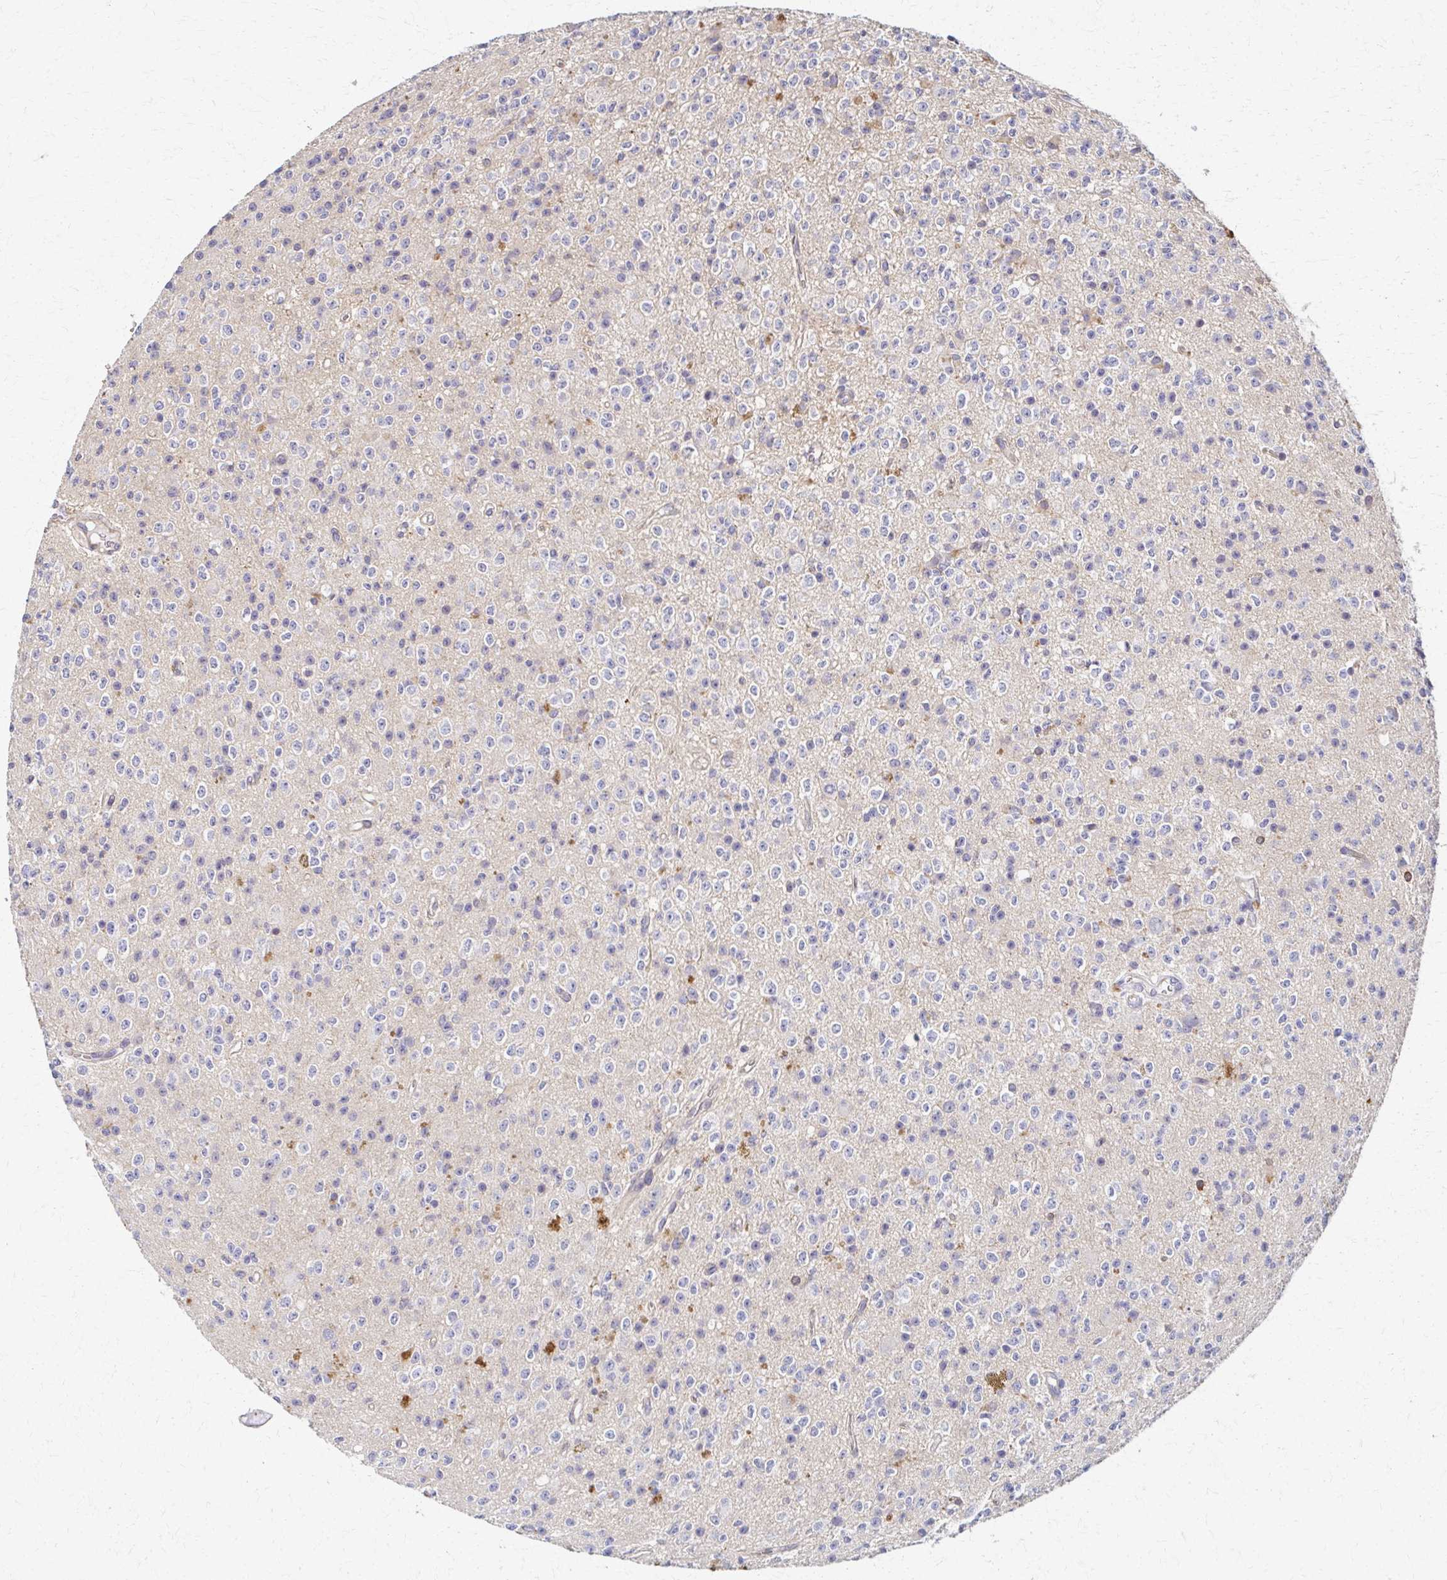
{"staining": {"intensity": "negative", "quantity": "none", "location": "none"}, "tissue": "glioma", "cell_type": "Tumor cells", "image_type": "cancer", "snomed": [{"axis": "morphology", "description": "Glioma, malignant, High grade"}, {"axis": "topography", "description": "Brain"}], "caption": "This is an immunohistochemistry image of human malignant glioma (high-grade). There is no positivity in tumor cells.", "gene": "EOLA2", "patient": {"sex": "male", "age": 36}}